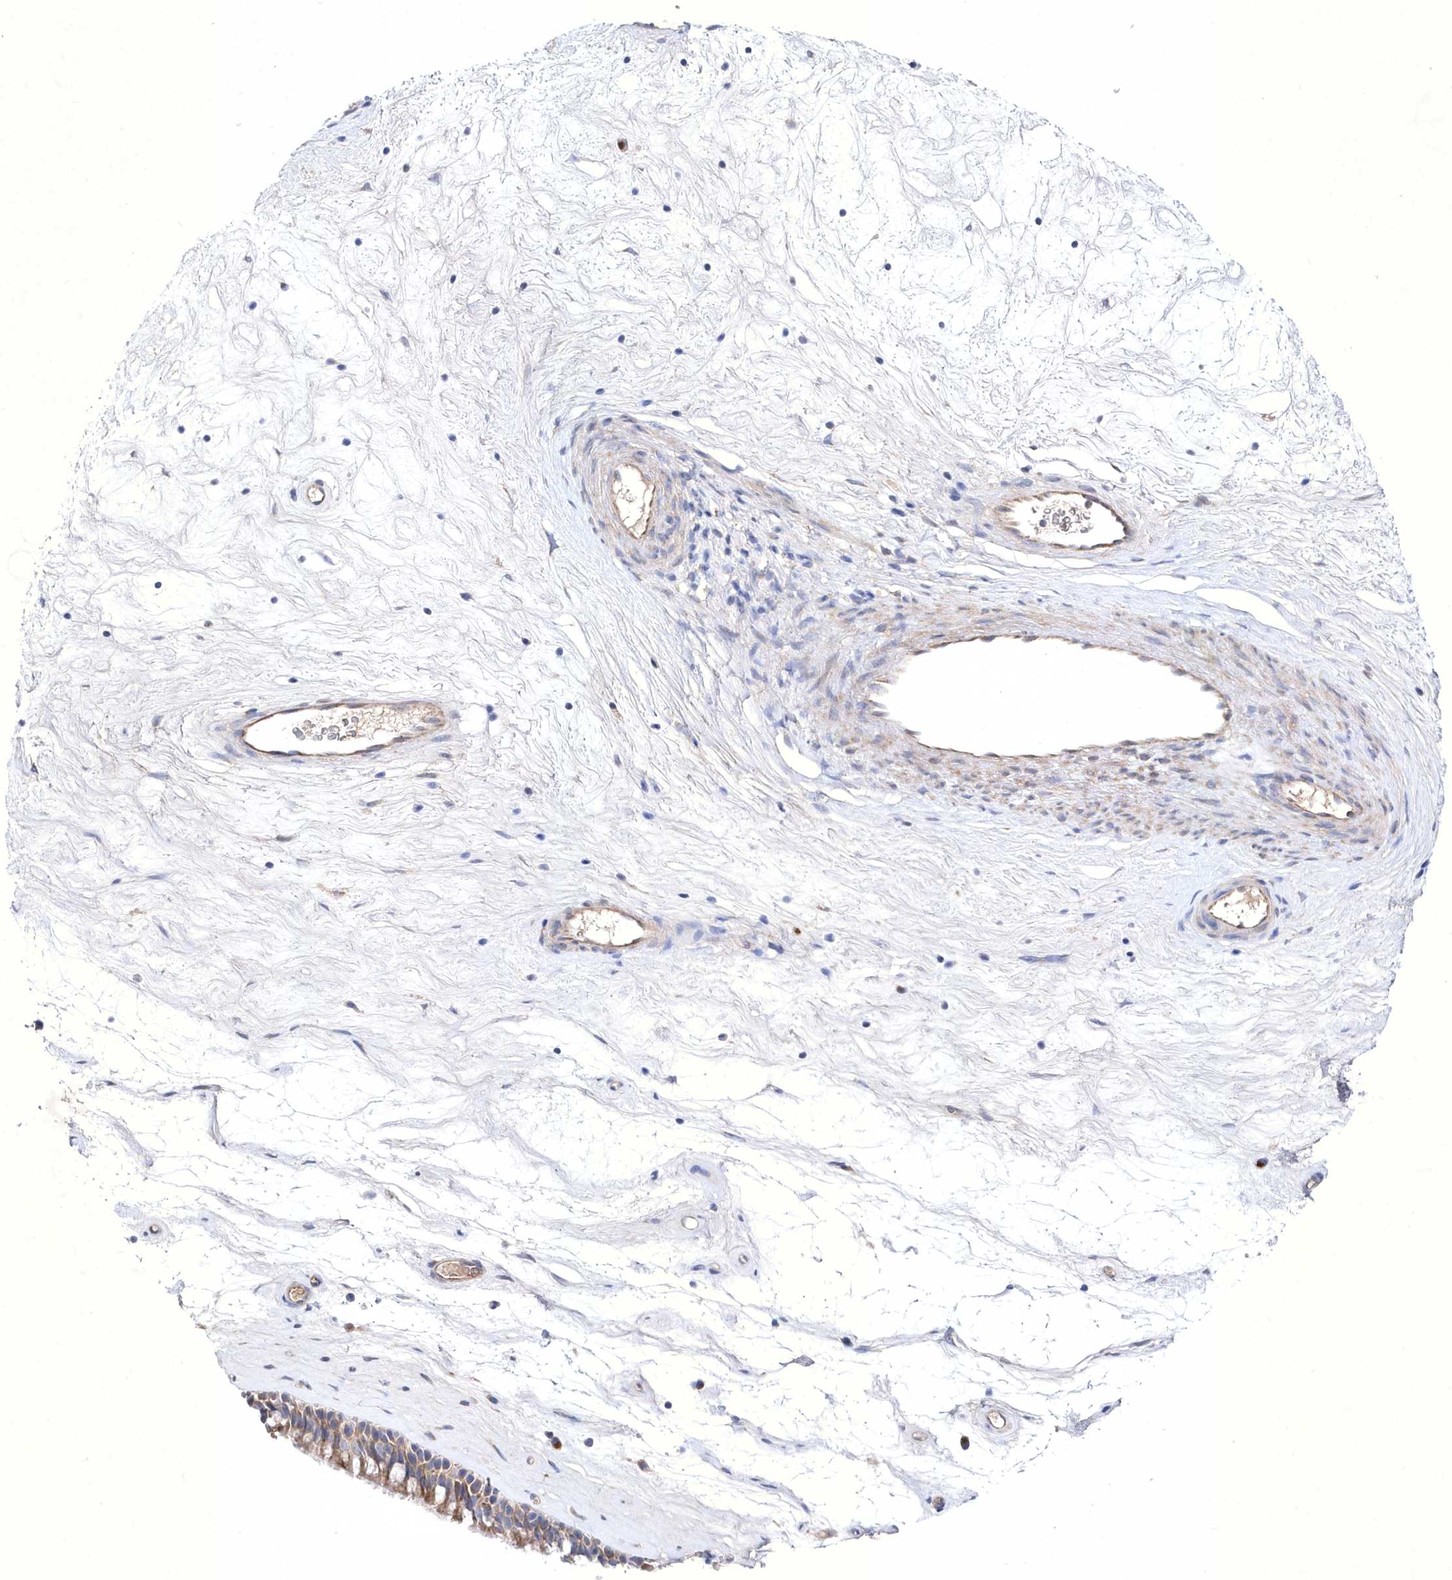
{"staining": {"intensity": "moderate", "quantity": ">75%", "location": "cytoplasmic/membranous"}, "tissue": "nasopharynx", "cell_type": "Respiratory epithelial cells", "image_type": "normal", "snomed": [{"axis": "morphology", "description": "Normal tissue, NOS"}, {"axis": "topography", "description": "Nasopharynx"}], "caption": "Moderate cytoplasmic/membranous protein expression is present in approximately >75% of respiratory epithelial cells in nasopharynx.", "gene": "METTL8", "patient": {"sex": "male", "age": 64}}